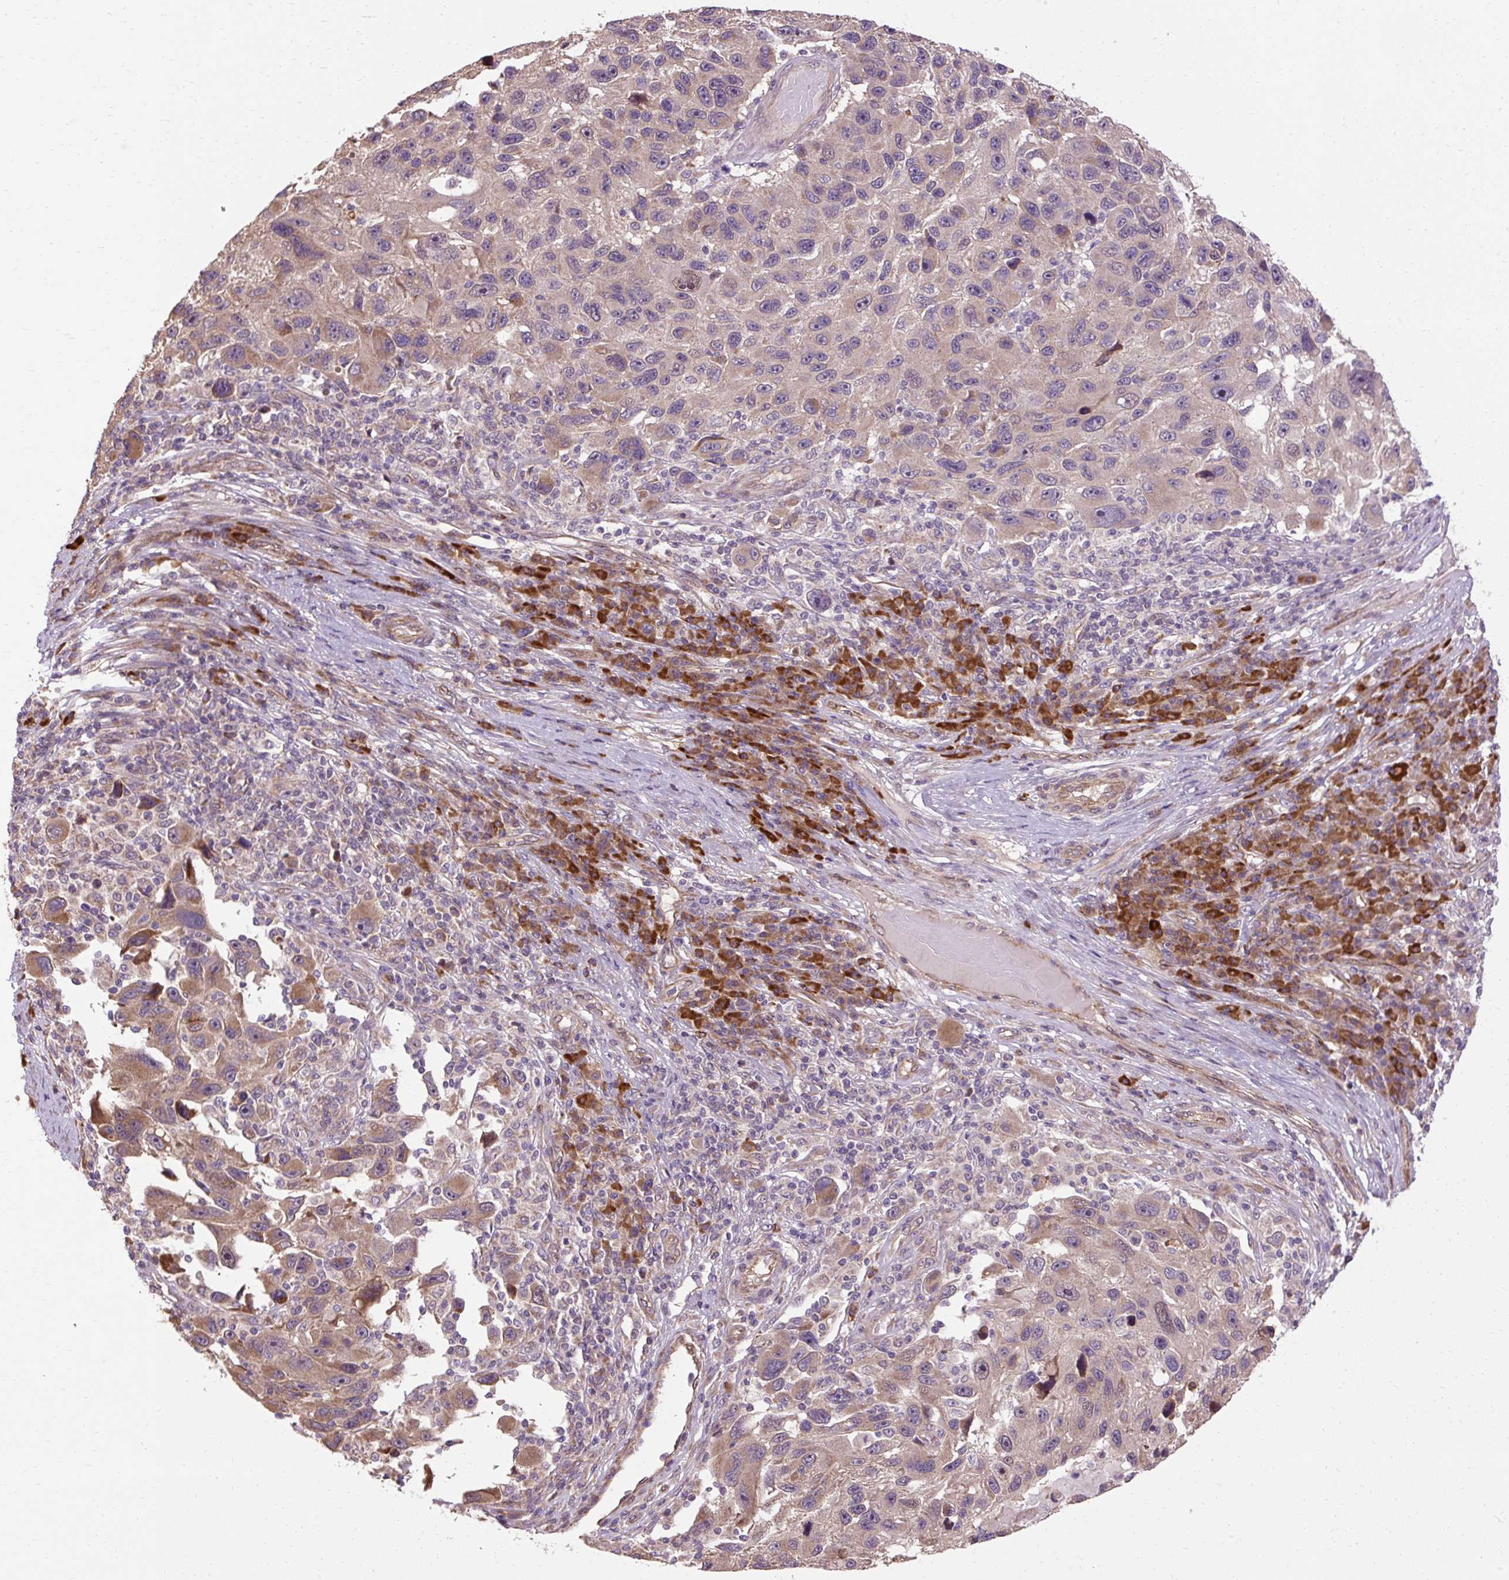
{"staining": {"intensity": "moderate", "quantity": "25%-75%", "location": "cytoplasmic/membranous"}, "tissue": "melanoma", "cell_type": "Tumor cells", "image_type": "cancer", "snomed": [{"axis": "morphology", "description": "Malignant melanoma, NOS"}, {"axis": "topography", "description": "Skin"}], "caption": "The micrograph shows a brown stain indicating the presence of a protein in the cytoplasmic/membranous of tumor cells in malignant melanoma.", "gene": "FLRT1", "patient": {"sex": "male", "age": 53}}